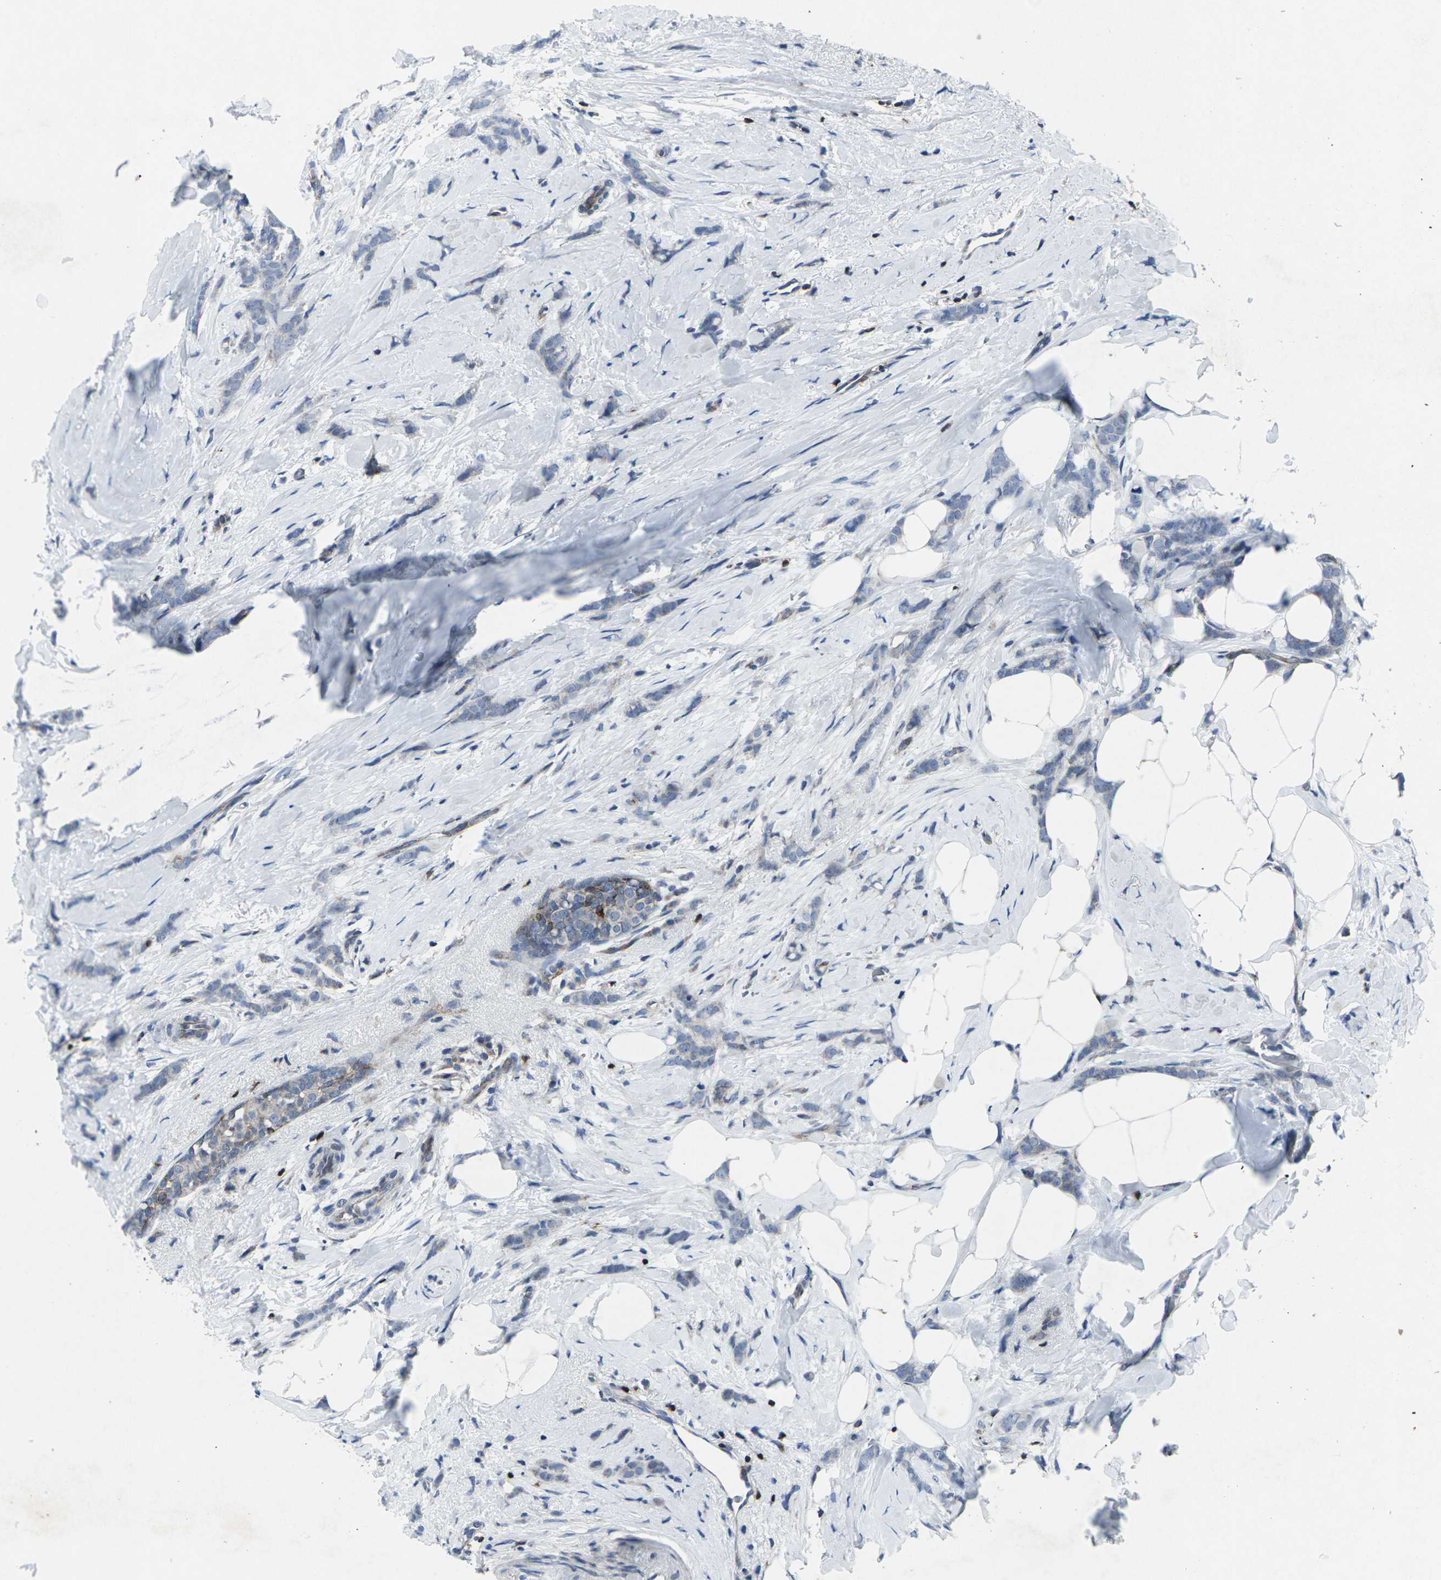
{"staining": {"intensity": "negative", "quantity": "none", "location": "none"}, "tissue": "breast cancer", "cell_type": "Tumor cells", "image_type": "cancer", "snomed": [{"axis": "morphology", "description": "Lobular carcinoma, in situ"}, {"axis": "morphology", "description": "Lobular carcinoma"}, {"axis": "topography", "description": "Breast"}], "caption": "Tumor cells are negative for brown protein staining in lobular carcinoma in situ (breast). (DAB (3,3'-diaminobenzidine) IHC visualized using brightfield microscopy, high magnification).", "gene": "STAT4", "patient": {"sex": "female", "age": 41}}